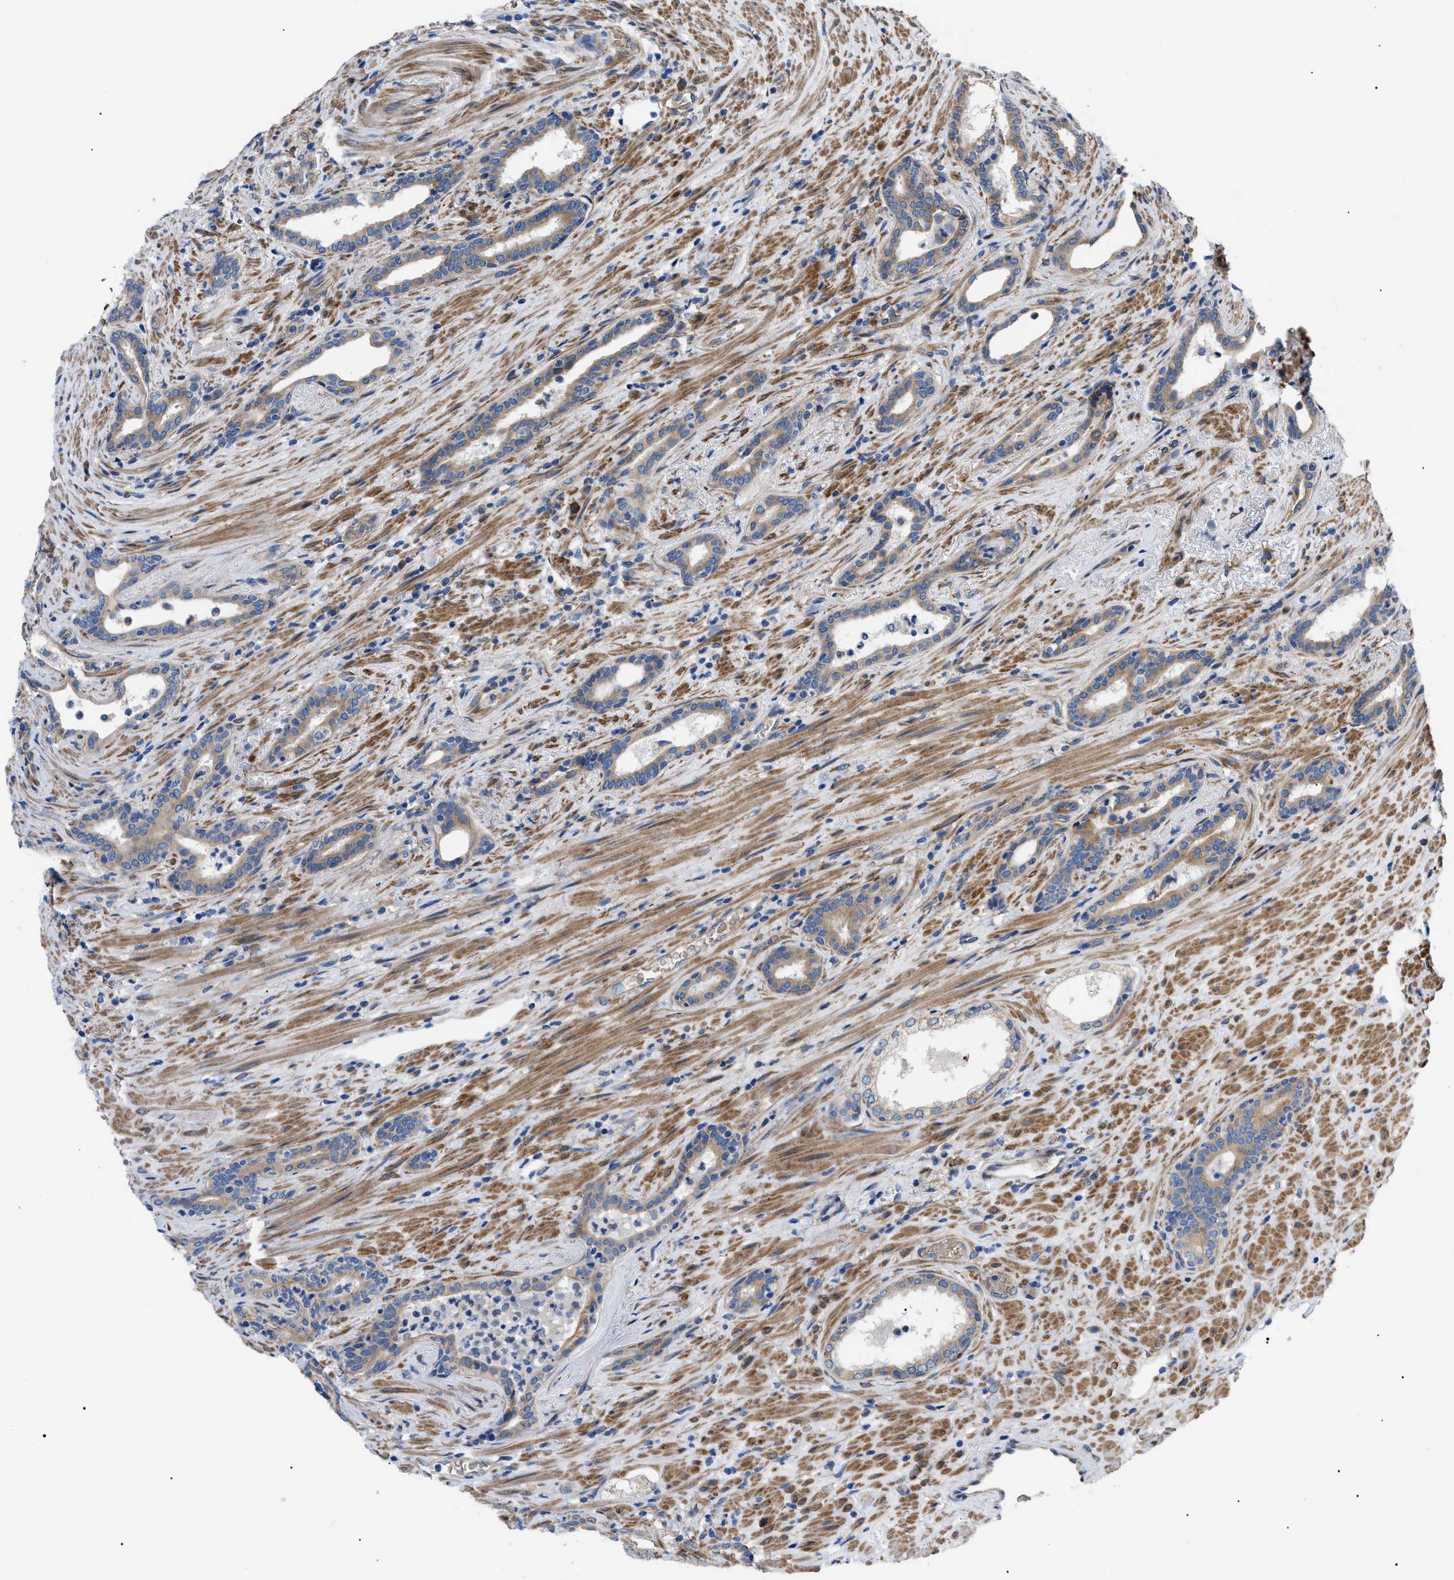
{"staining": {"intensity": "weak", "quantity": "25%-75%", "location": "cytoplasmic/membranous"}, "tissue": "prostate cancer", "cell_type": "Tumor cells", "image_type": "cancer", "snomed": [{"axis": "morphology", "description": "Adenocarcinoma, High grade"}, {"axis": "topography", "description": "Prostate"}], "caption": "A low amount of weak cytoplasmic/membranous positivity is appreciated in approximately 25%-75% of tumor cells in prostate adenocarcinoma (high-grade) tissue. Immunohistochemistry (ihc) stains the protein in brown and the nuclei are stained blue.", "gene": "MYO10", "patient": {"sex": "male", "age": 71}}